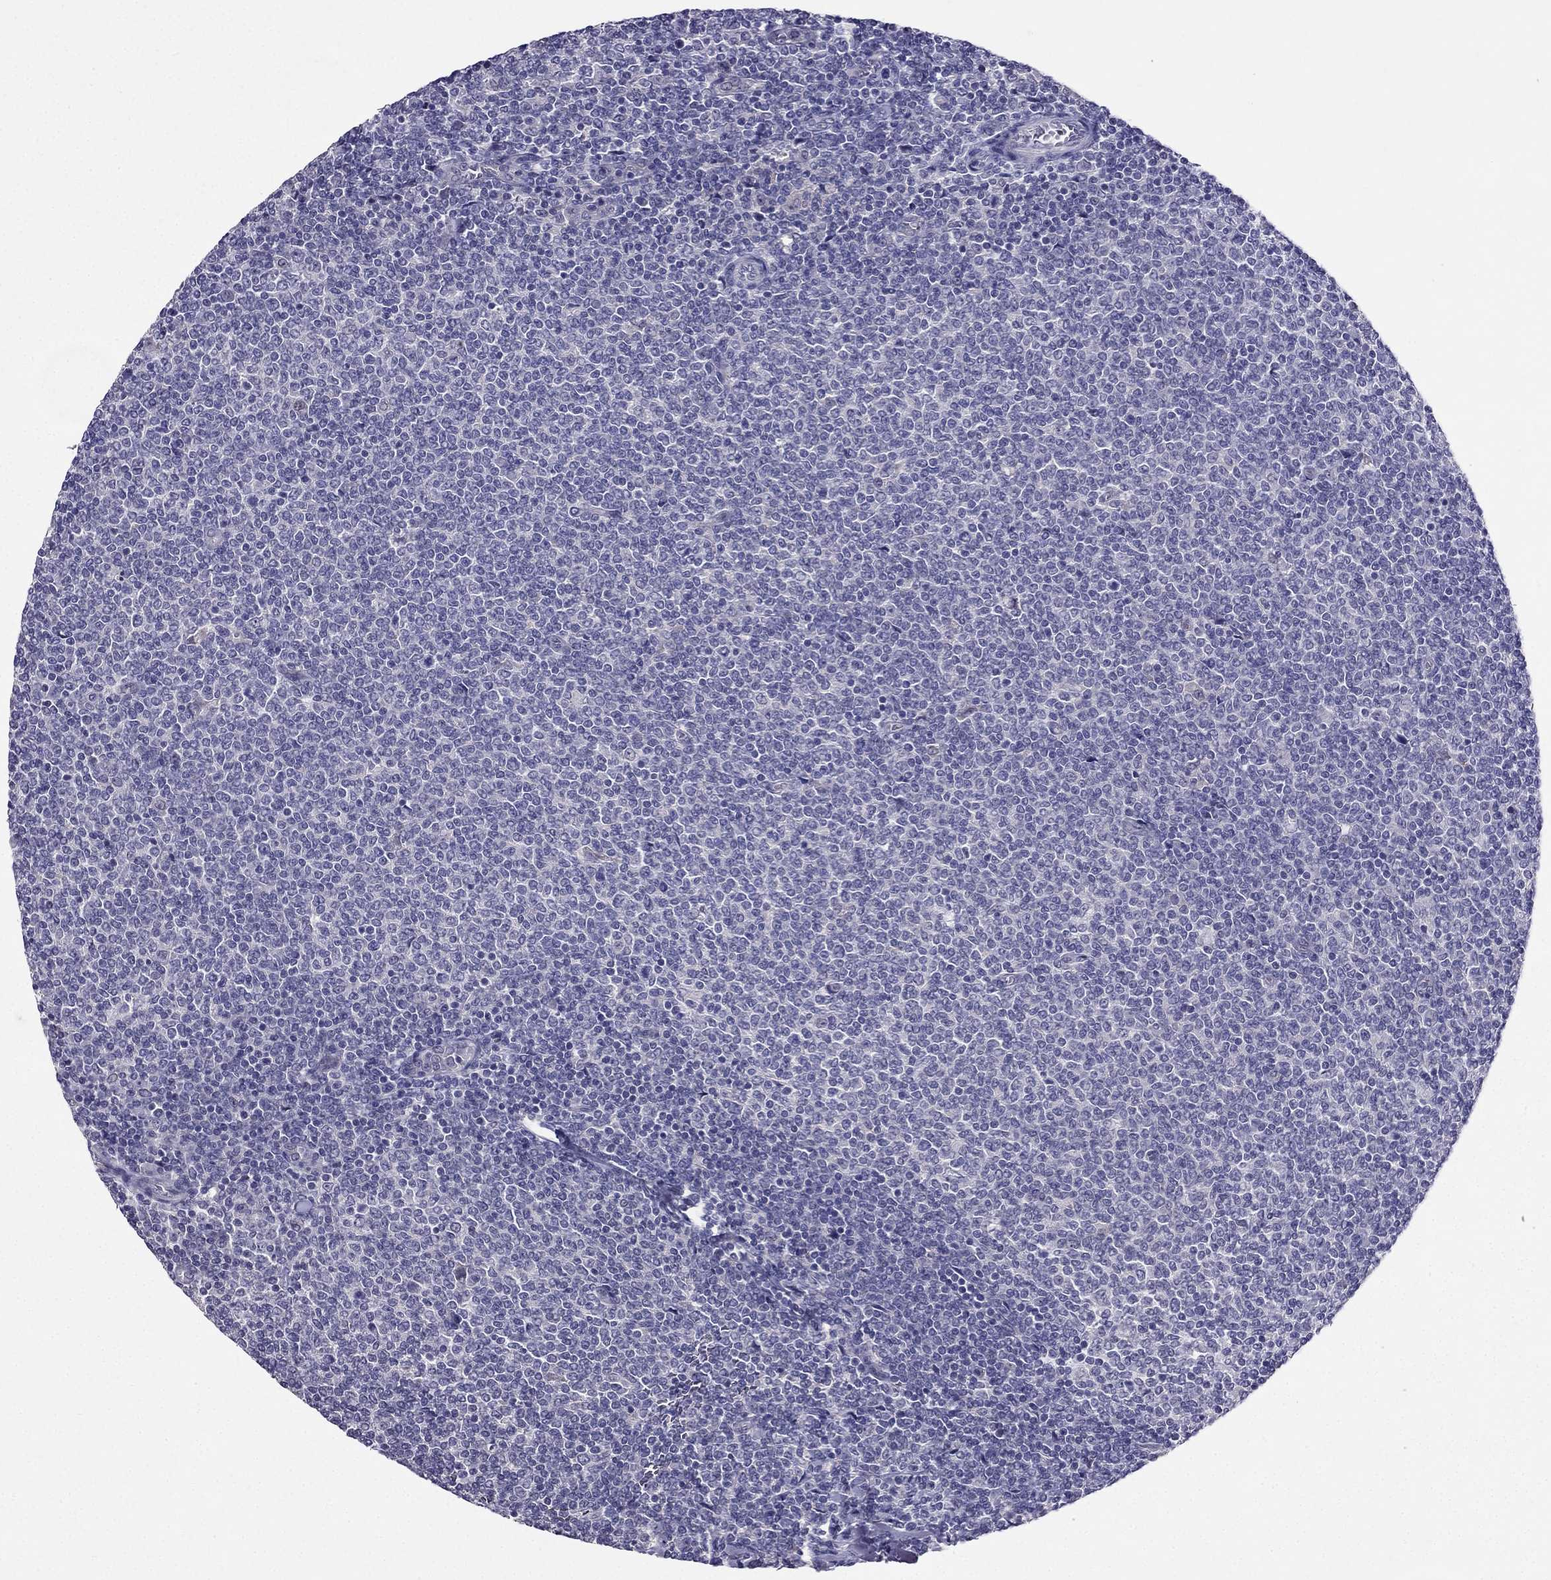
{"staining": {"intensity": "negative", "quantity": "none", "location": "none"}, "tissue": "lymphoma", "cell_type": "Tumor cells", "image_type": "cancer", "snomed": [{"axis": "morphology", "description": "Malignant lymphoma, non-Hodgkin's type, Low grade"}, {"axis": "topography", "description": "Lymph node"}], "caption": "This is a image of IHC staining of low-grade malignant lymphoma, non-Hodgkin's type, which shows no expression in tumor cells. (Stains: DAB (3,3'-diaminobenzidine) immunohistochemistry with hematoxylin counter stain, Microscopy: brightfield microscopy at high magnification).", "gene": "DUSP15", "patient": {"sex": "male", "age": 52}}